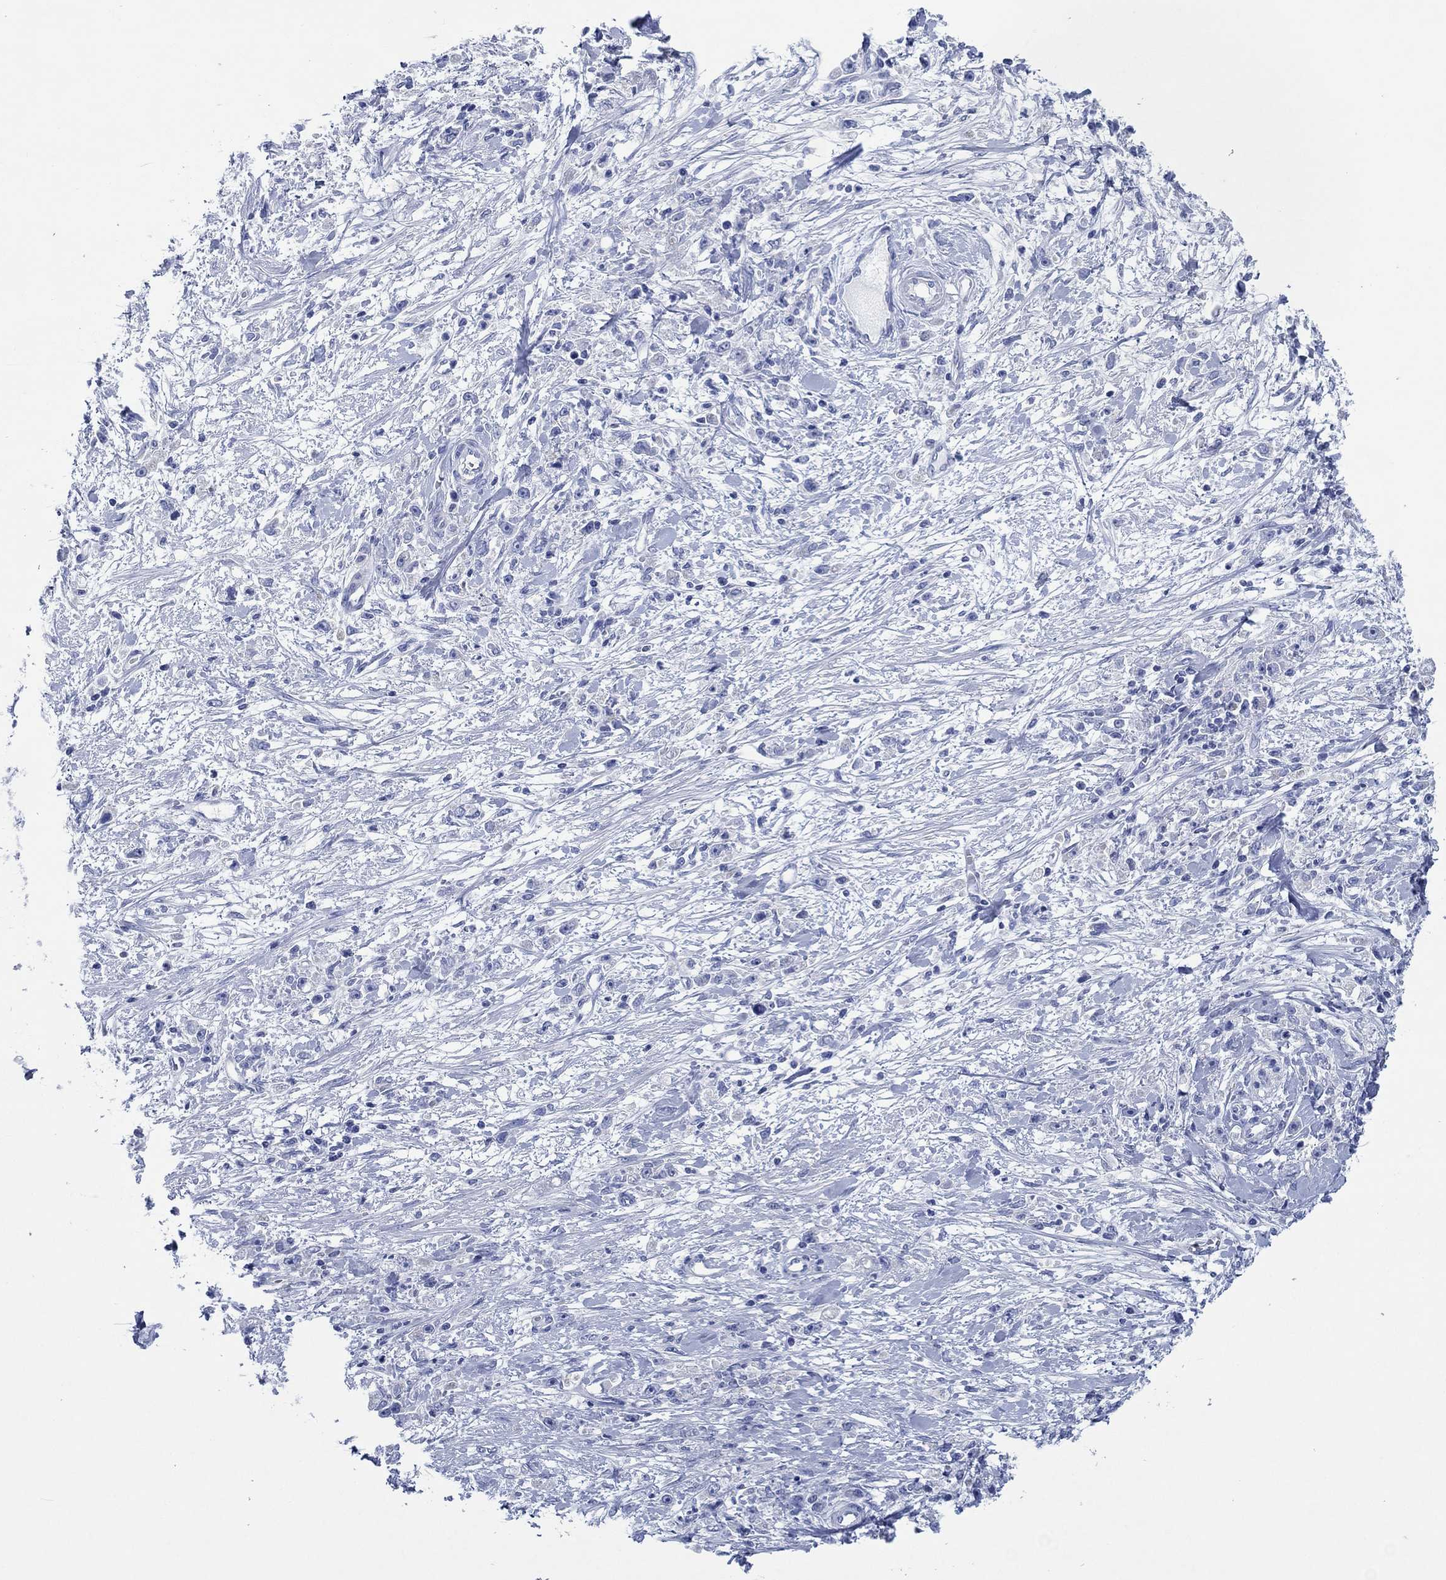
{"staining": {"intensity": "negative", "quantity": "none", "location": "none"}, "tissue": "stomach cancer", "cell_type": "Tumor cells", "image_type": "cancer", "snomed": [{"axis": "morphology", "description": "Adenocarcinoma, NOS"}, {"axis": "topography", "description": "Stomach"}], "caption": "Immunohistochemistry (IHC) histopathology image of human stomach cancer (adenocarcinoma) stained for a protein (brown), which reveals no positivity in tumor cells.", "gene": "HCRT", "patient": {"sex": "female", "age": 59}}